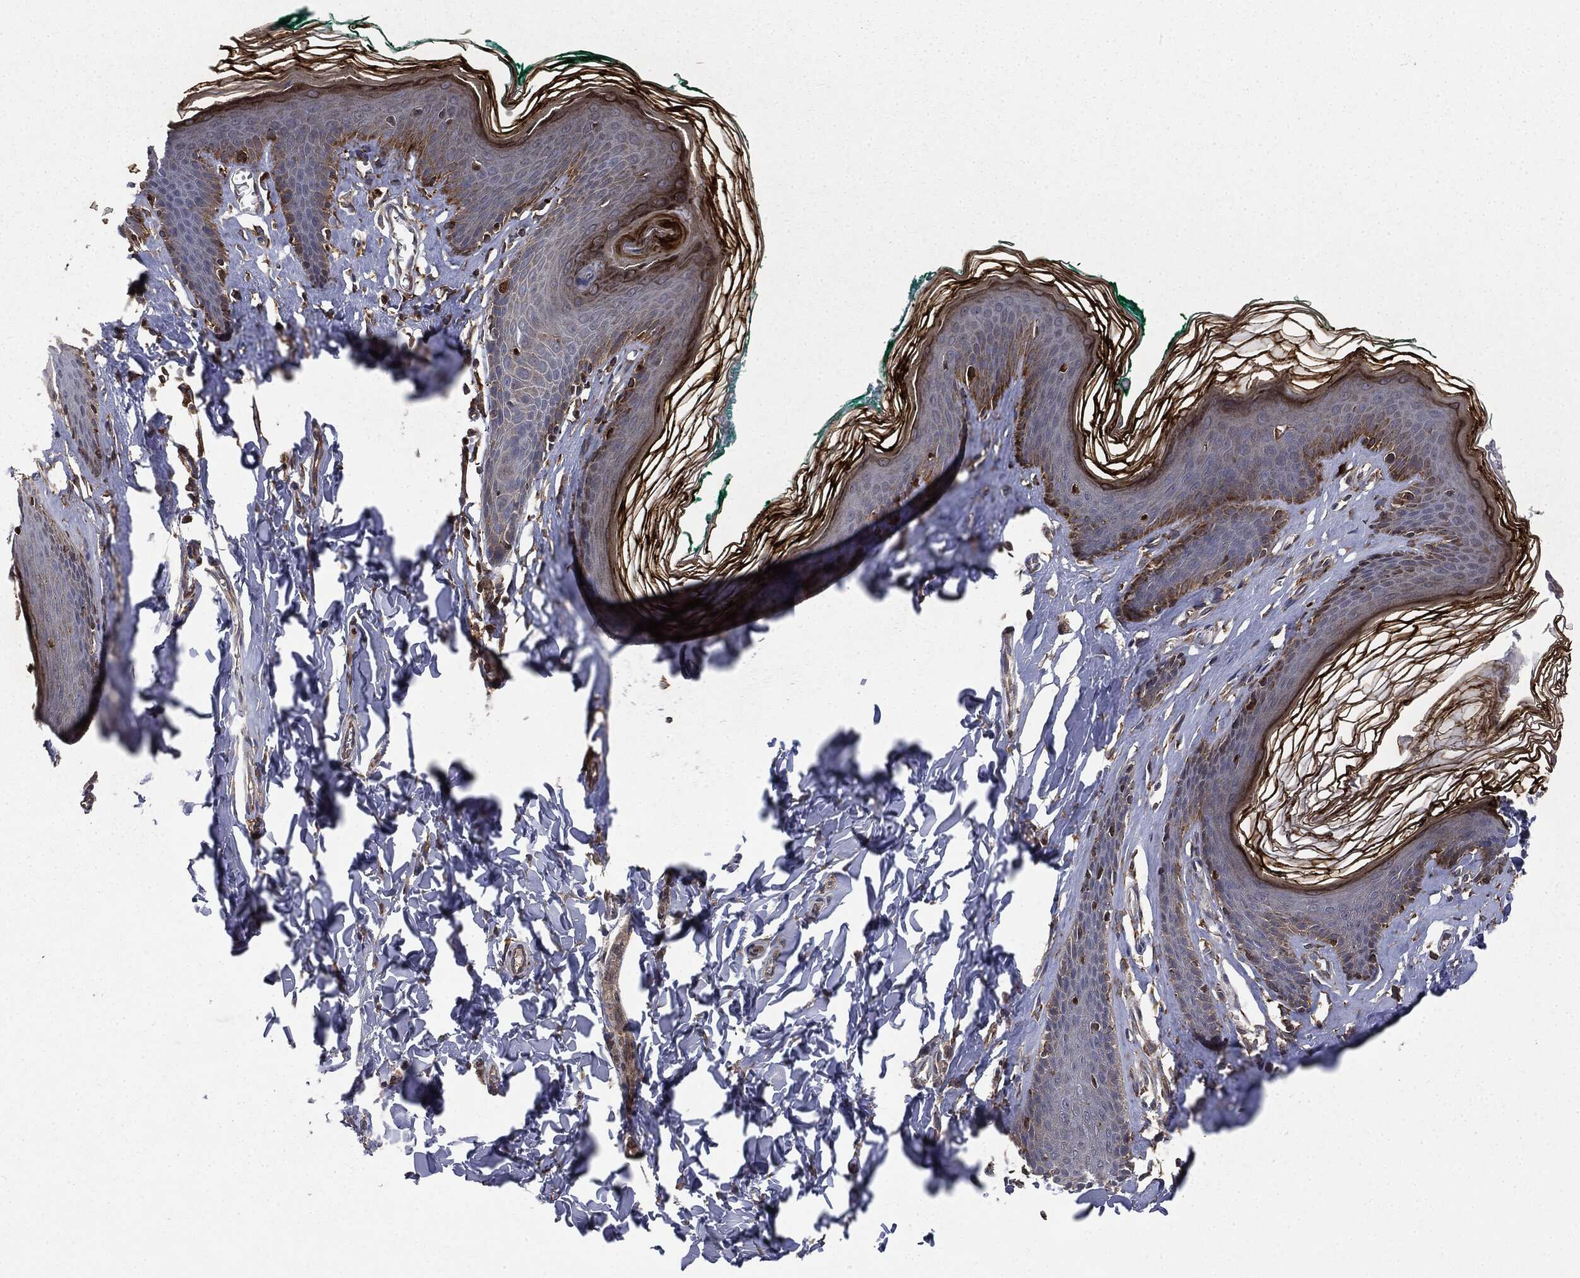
{"staining": {"intensity": "strong", "quantity": "25%-75%", "location": "cytoplasmic/membranous"}, "tissue": "skin", "cell_type": "Epidermal cells", "image_type": "normal", "snomed": [{"axis": "morphology", "description": "Normal tissue, NOS"}, {"axis": "topography", "description": "Vulva"}], "caption": "A high-resolution histopathology image shows immunohistochemistry staining of unremarkable skin, which displays strong cytoplasmic/membranous positivity in approximately 25%-75% of epidermal cells. (DAB IHC with brightfield microscopy, high magnification).", "gene": "PLOD3", "patient": {"sex": "female", "age": 66}}